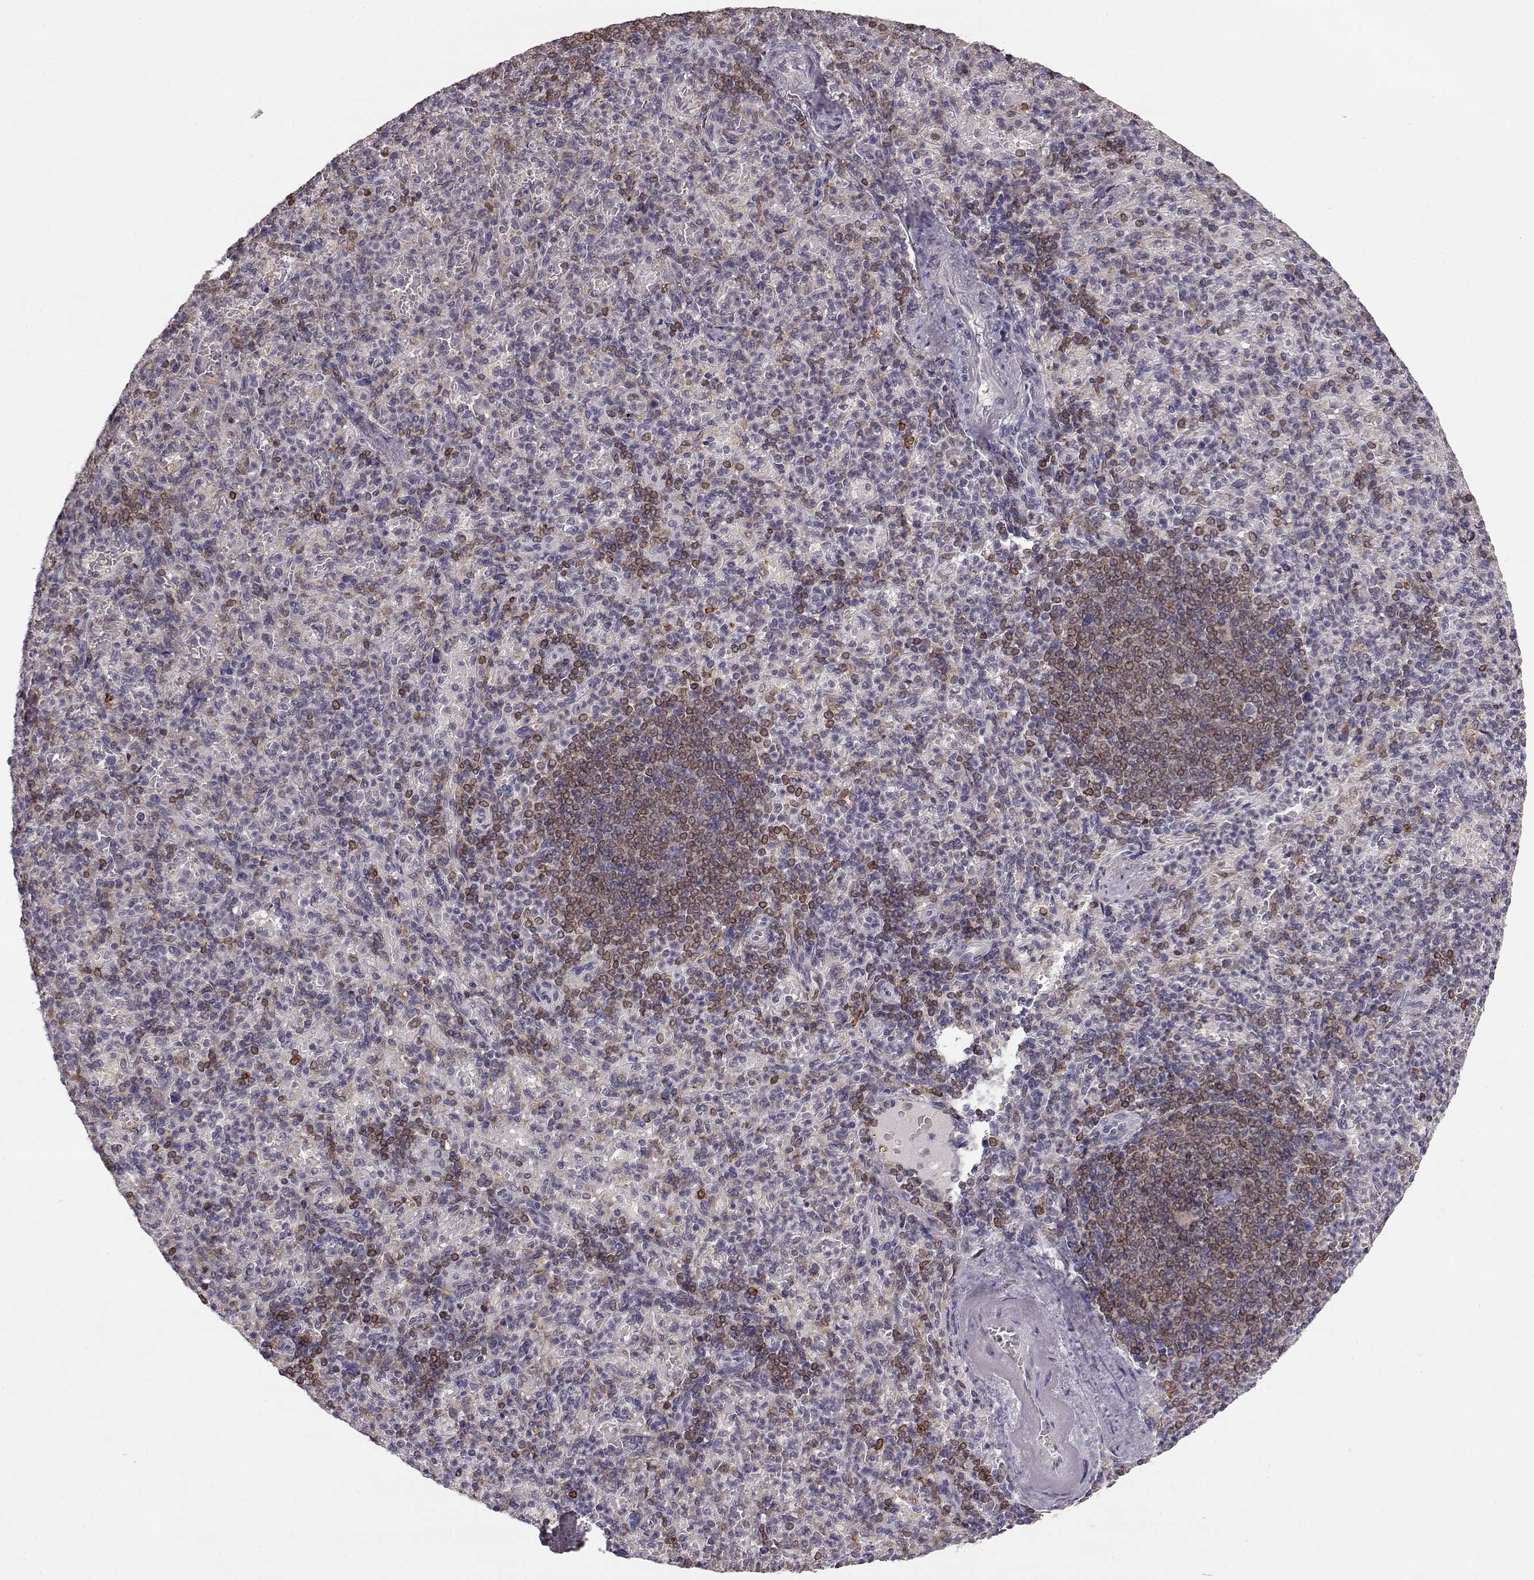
{"staining": {"intensity": "moderate", "quantity": "<25%", "location": "cytoplasmic/membranous"}, "tissue": "spleen", "cell_type": "Cells in red pulp", "image_type": "normal", "snomed": [{"axis": "morphology", "description": "Normal tissue, NOS"}, {"axis": "topography", "description": "Spleen"}], "caption": "Protein analysis of unremarkable spleen demonstrates moderate cytoplasmic/membranous positivity in approximately <25% of cells in red pulp. The staining was performed using DAB (3,3'-diaminobenzidine) to visualize the protein expression in brown, while the nuclei were stained in blue with hematoxylin (Magnification: 20x).", "gene": "SPAG17", "patient": {"sex": "female", "age": 74}}